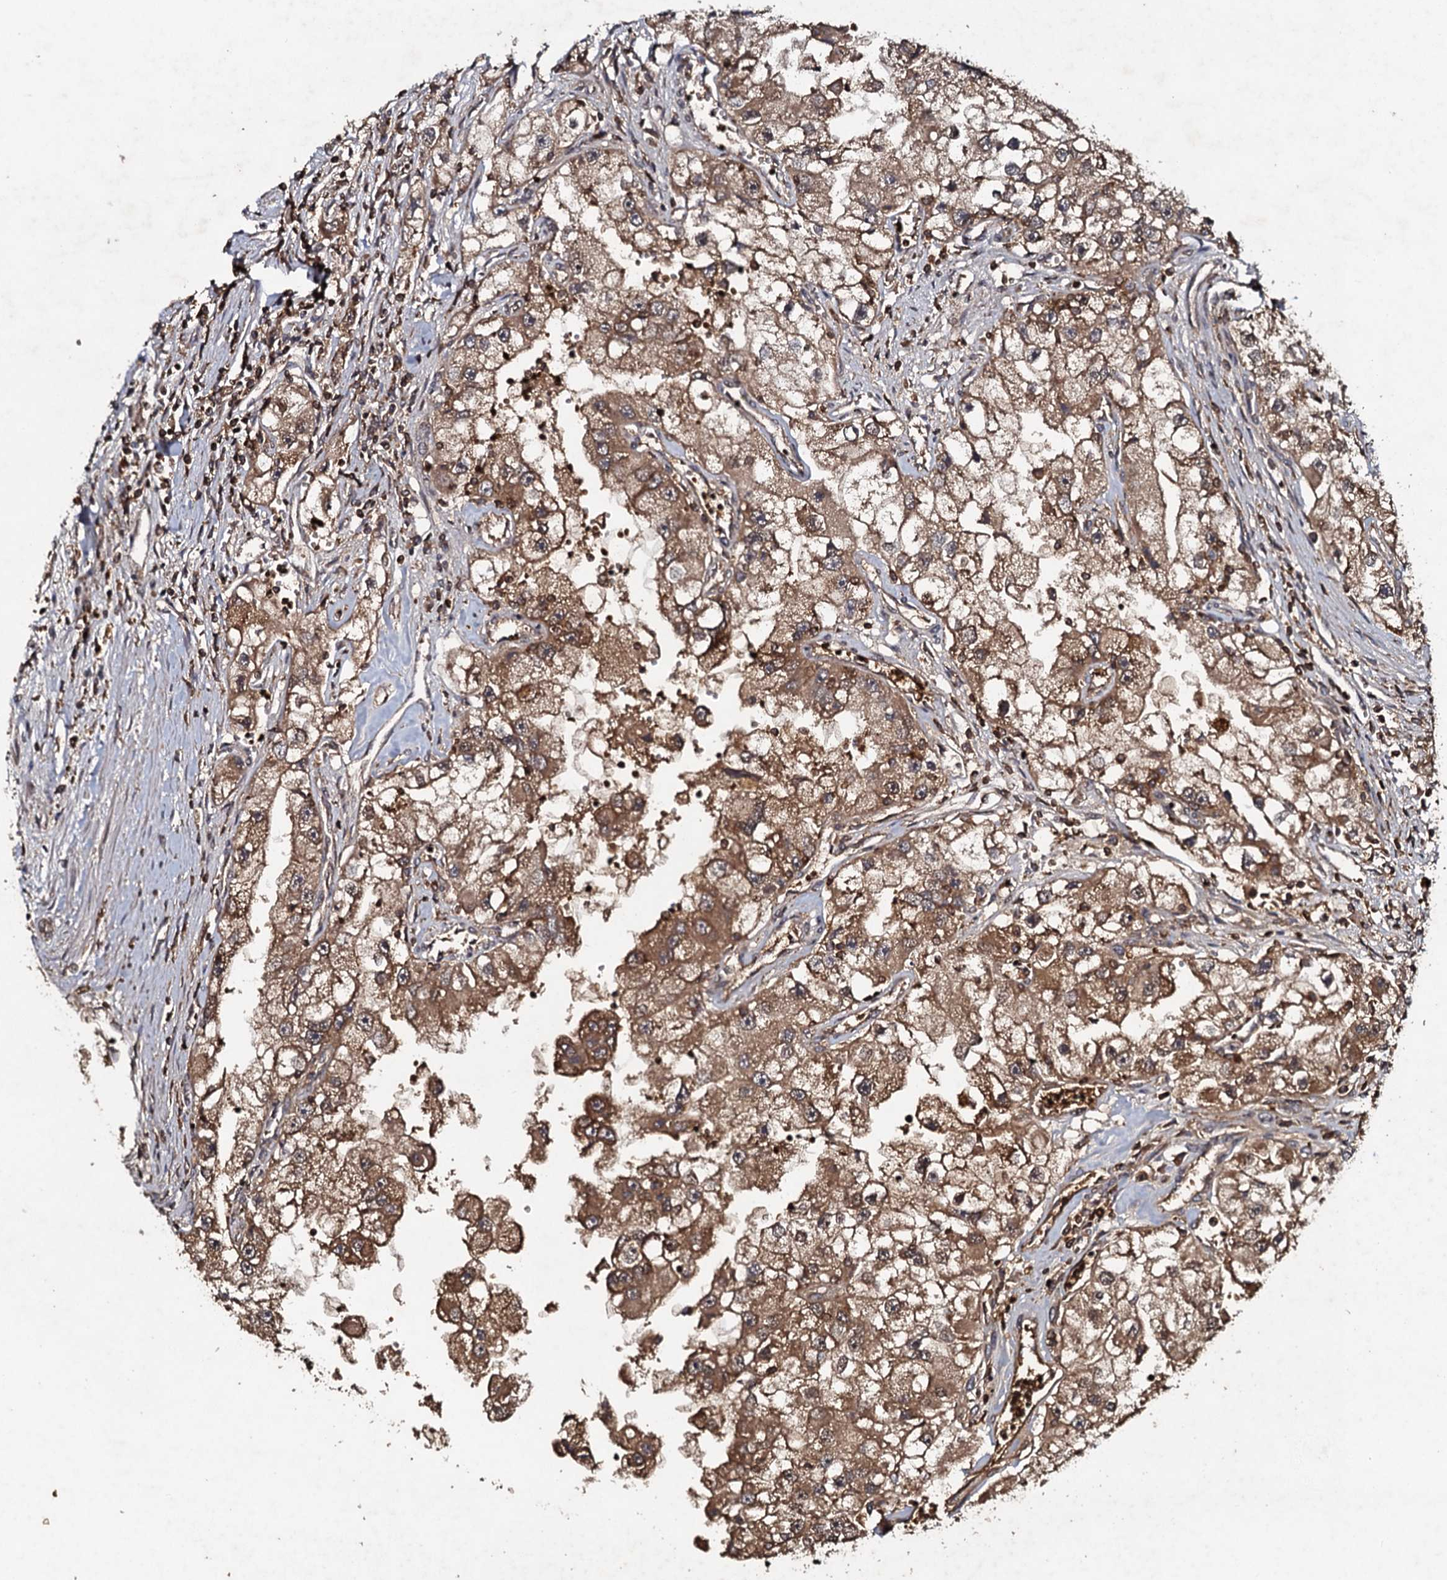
{"staining": {"intensity": "moderate", "quantity": ">75%", "location": "cytoplasmic/membranous,nuclear"}, "tissue": "renal cancer", "cell_type": "Tumor cells", "image_type": "cancer", "snomed": [{"axis": "morphology", "description": "Adenocarcinoma, NOS"}, {"axis": "topography", "description": "Kidney"}], "caption": "An immunohistochemistry (IHC) micrograph of neoplastic tissue is shown. Protein staining in brown labels moderate cytoplasmic/membranous and nuclear positivity in adenocarcinoma (renal) within tumor cells.", "gene": "ADGRG3", "patient": {"sex": "male", "age": 63}}